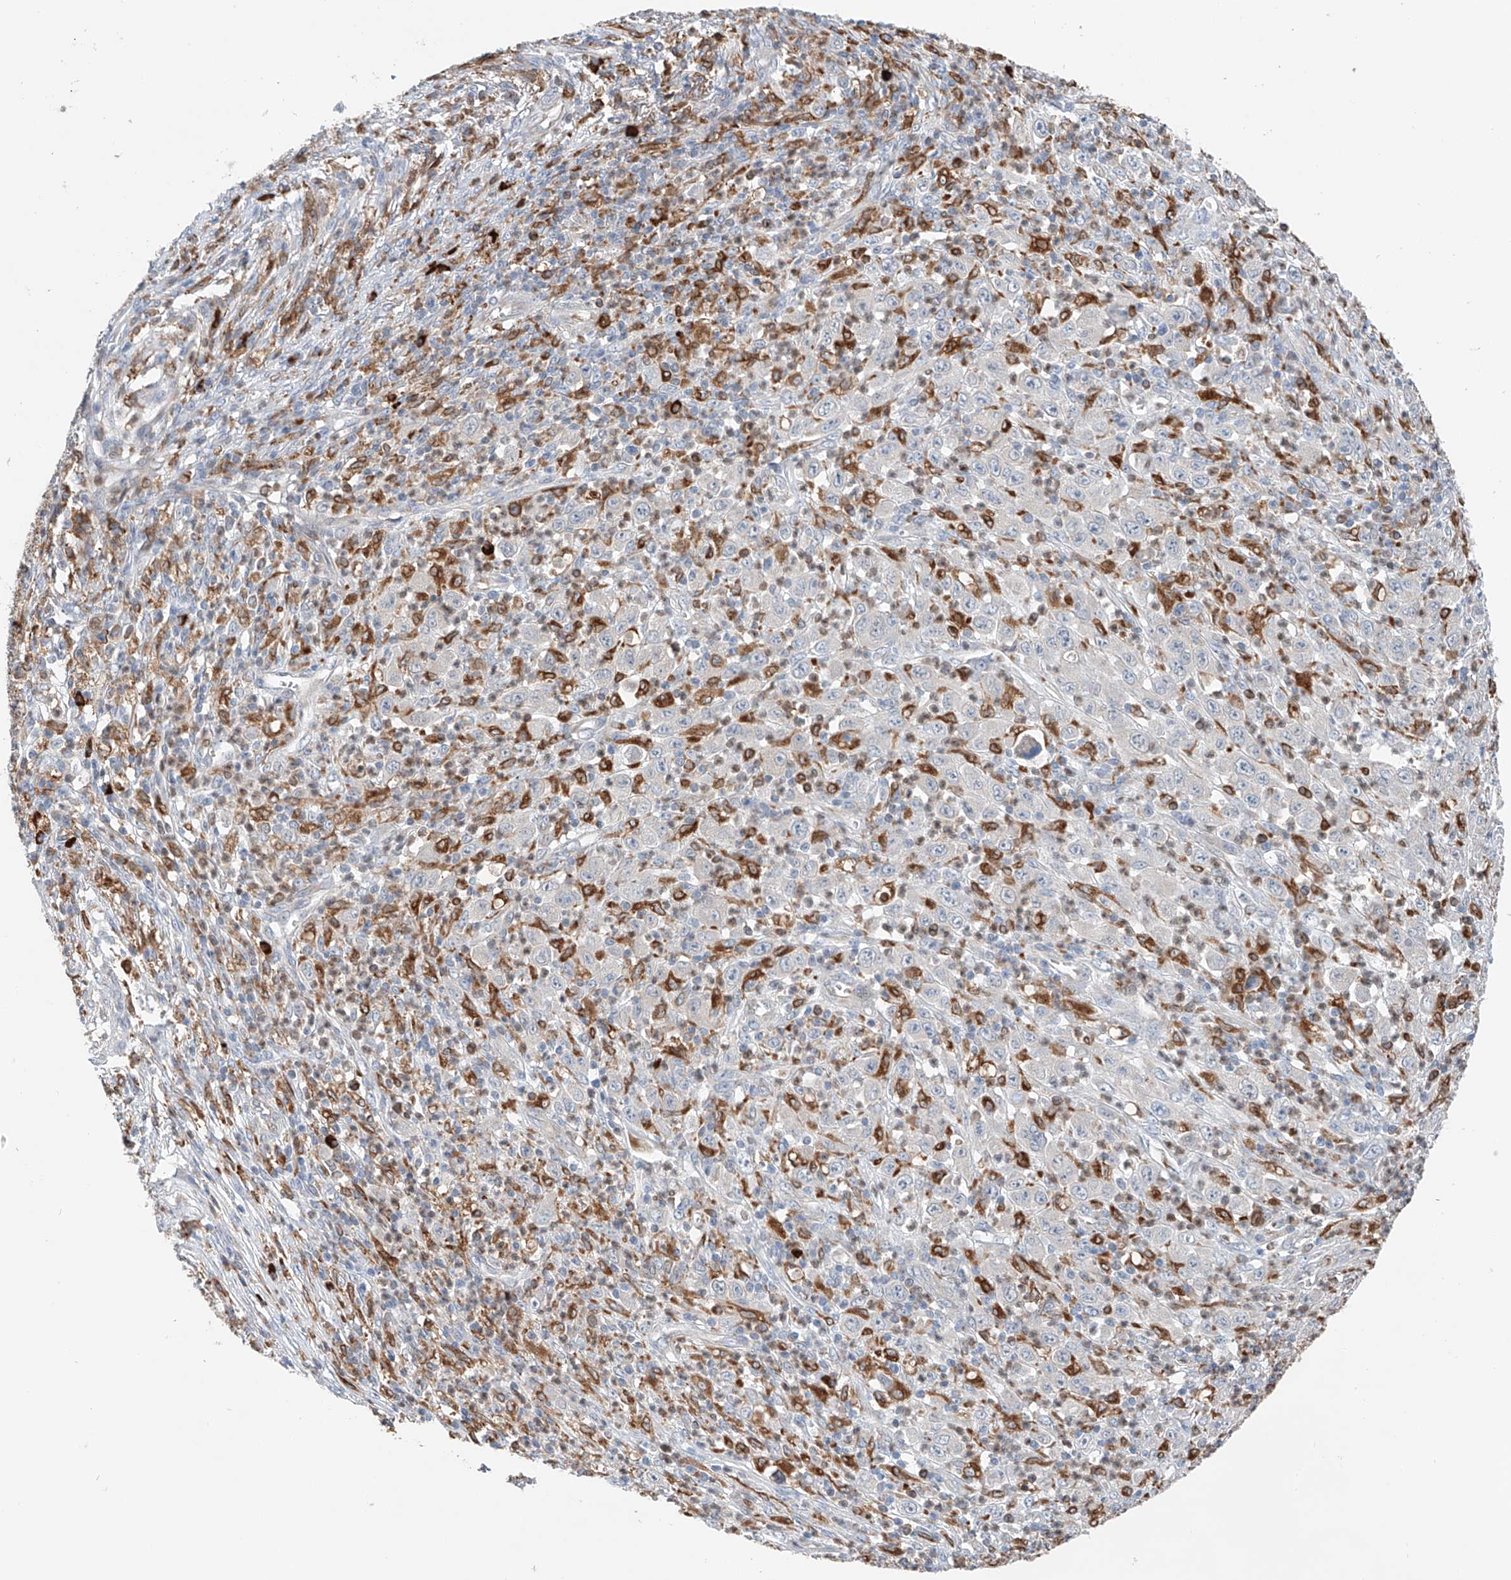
{"staining": {"intensity": "negative", "quantity": "none", "location": "none"}, "tissue": "melanoma", "cell_type": "Tumor cells", "image_type": "cancer", "snomed": [{"axis": "morphology", "description": "Malignant melanoma, Metastatic site"}, {"axis": "topography", "description": "Skin"}], "caption": "This is an IHC photomicrograph of human malignant melanoma (metastatic site). There is no staining in tumor cells.", "gene": "TBXAS1", "patient": {"sex": "female", "age": 56}}